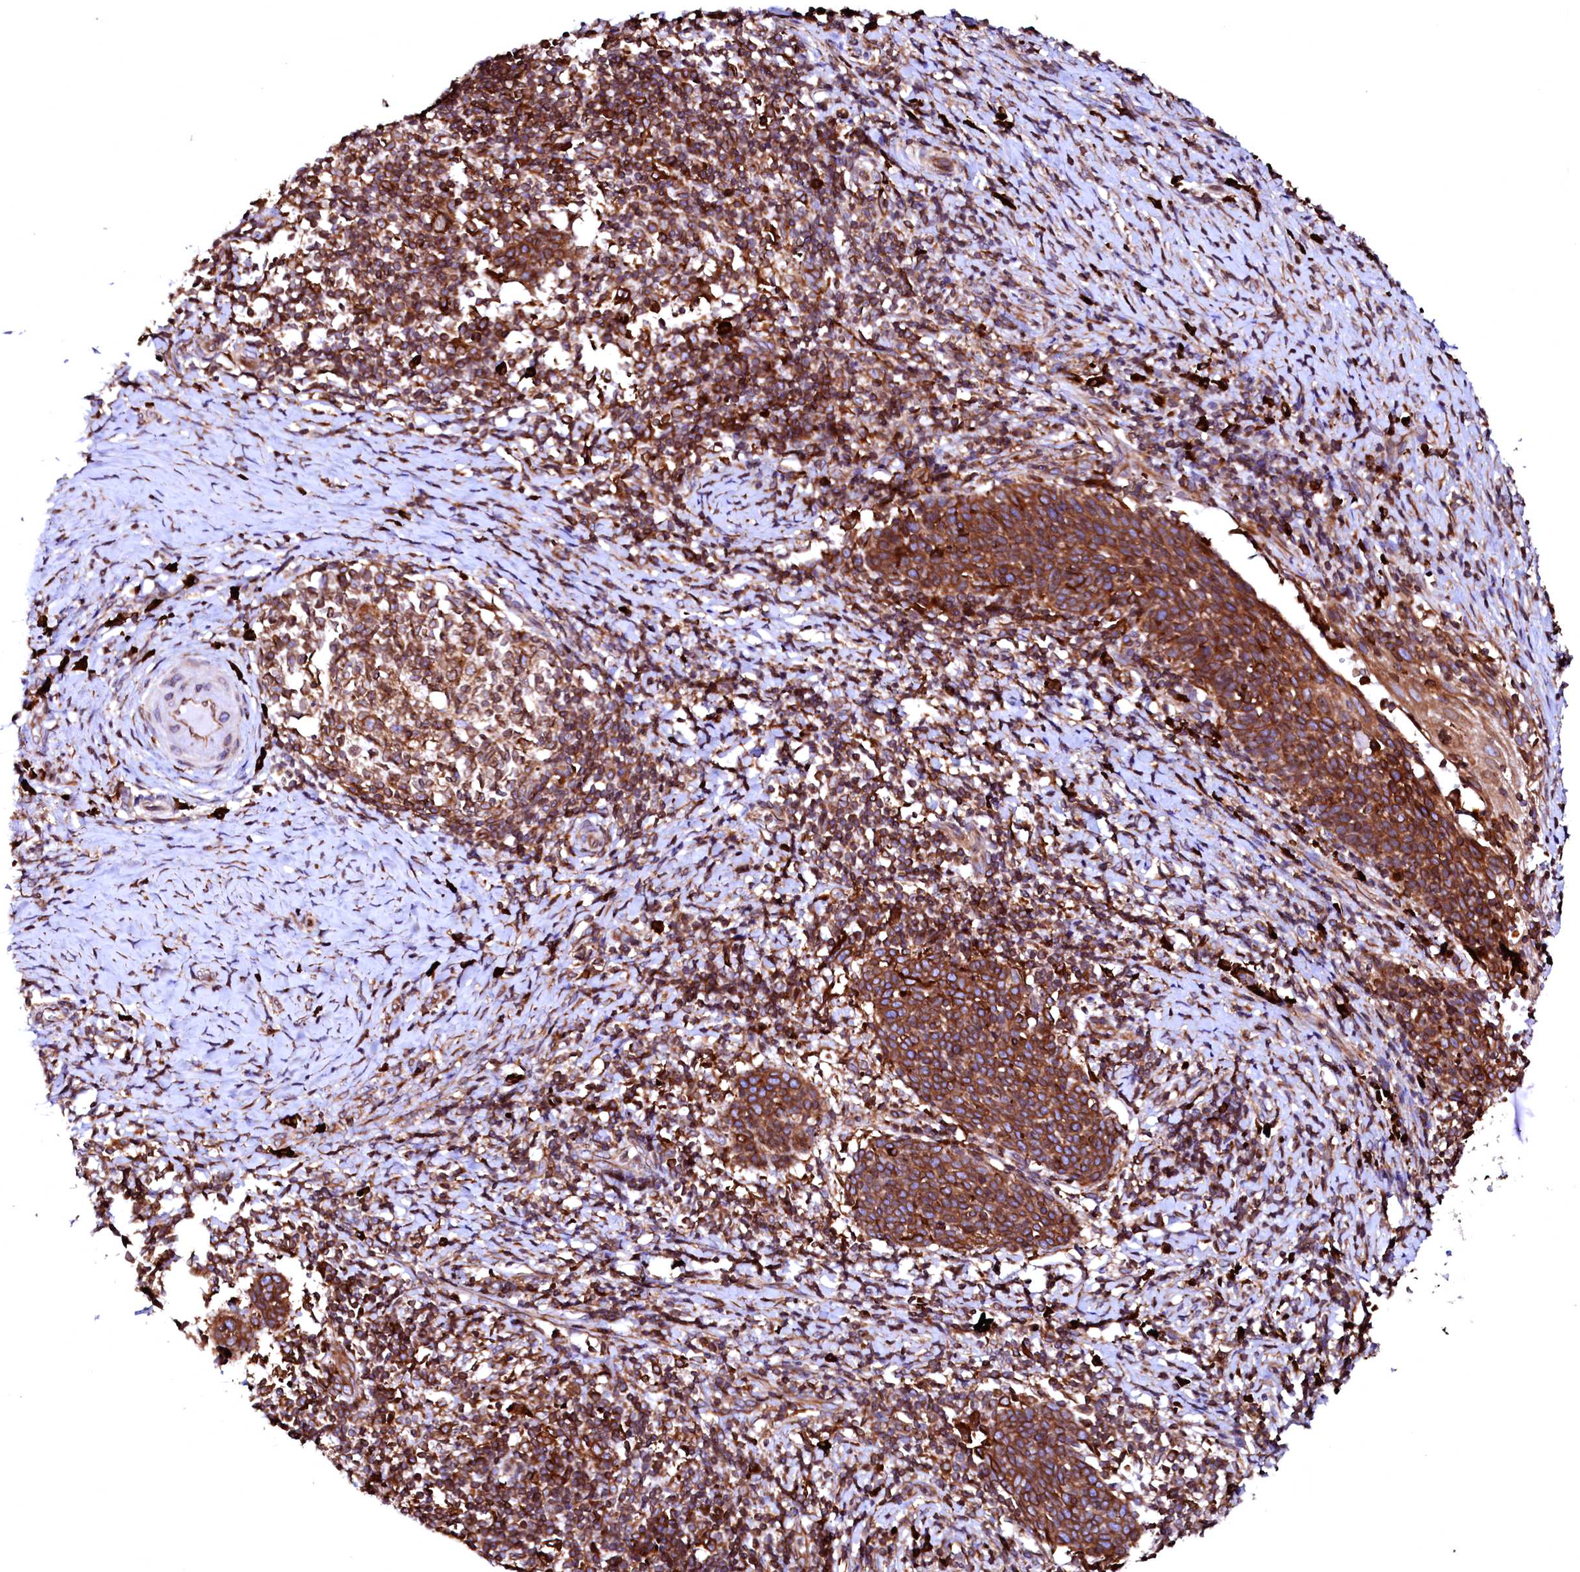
{"staining": {"intensity": "strong", "quantity": ">75%", "location": "cytoplasmic/membranous"}, "tissue": "cervical cancer", "cell_type": "Tumor cells", "image_type": "cancer", "snomed": [{"axis": "morphology", "description": "Normal tissue, NOS"}, {"axis": "morphology", "description": "Squamous cell carcinoma, NOS"}, {"axis": "topography", "description": "Cervix"}], "caption": "Squamous cell carcinoma (cervical) stained with a brown dye shows strong cytoplasmic/membranous positive expression in approximately >75% of tumor cells.", "gene": "DERL1", "patient": {"sex": "female", "age": 39}}